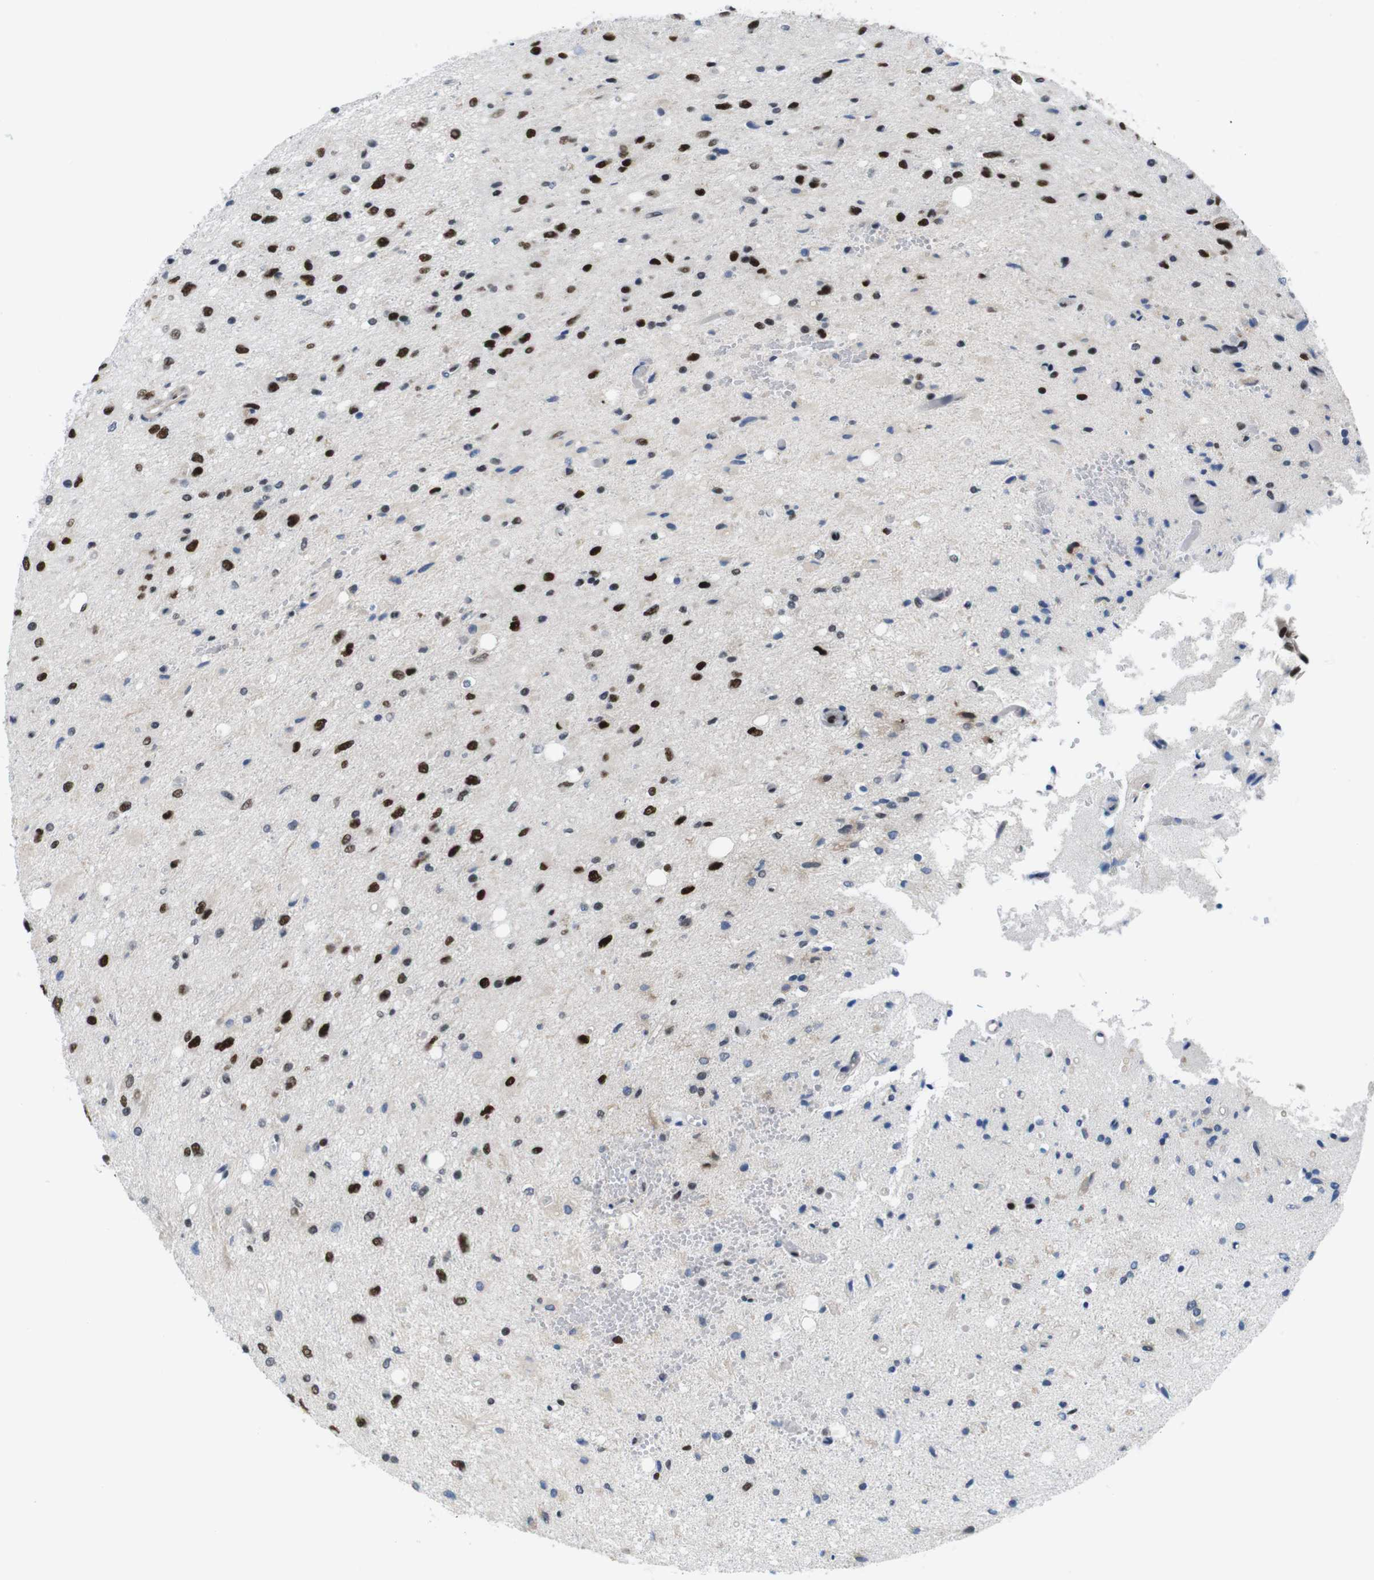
{"staining": {"intensity": "strong", "quantity": "25%-75%", "location": "nuclear"}, "tissue": "glioma", "cell_type": "Tumor cells", "image_type": "cancer", "snomed": [{"axis": "morphology", "description": "Glioma, malignant, Low grade"}, {"axis": "topography", "description": "Brain"}], "caption": "A brown stain shows strong nuclear positivity of a protein in human malignant low-grade glioma tumor cells. The staining is performed using DAB brown chromogen to label protein expression. The nuclei are counter-stained blue using hematoxylin.", "gene": "PSME3", "patient": {"sex": "male", "age": 77}}